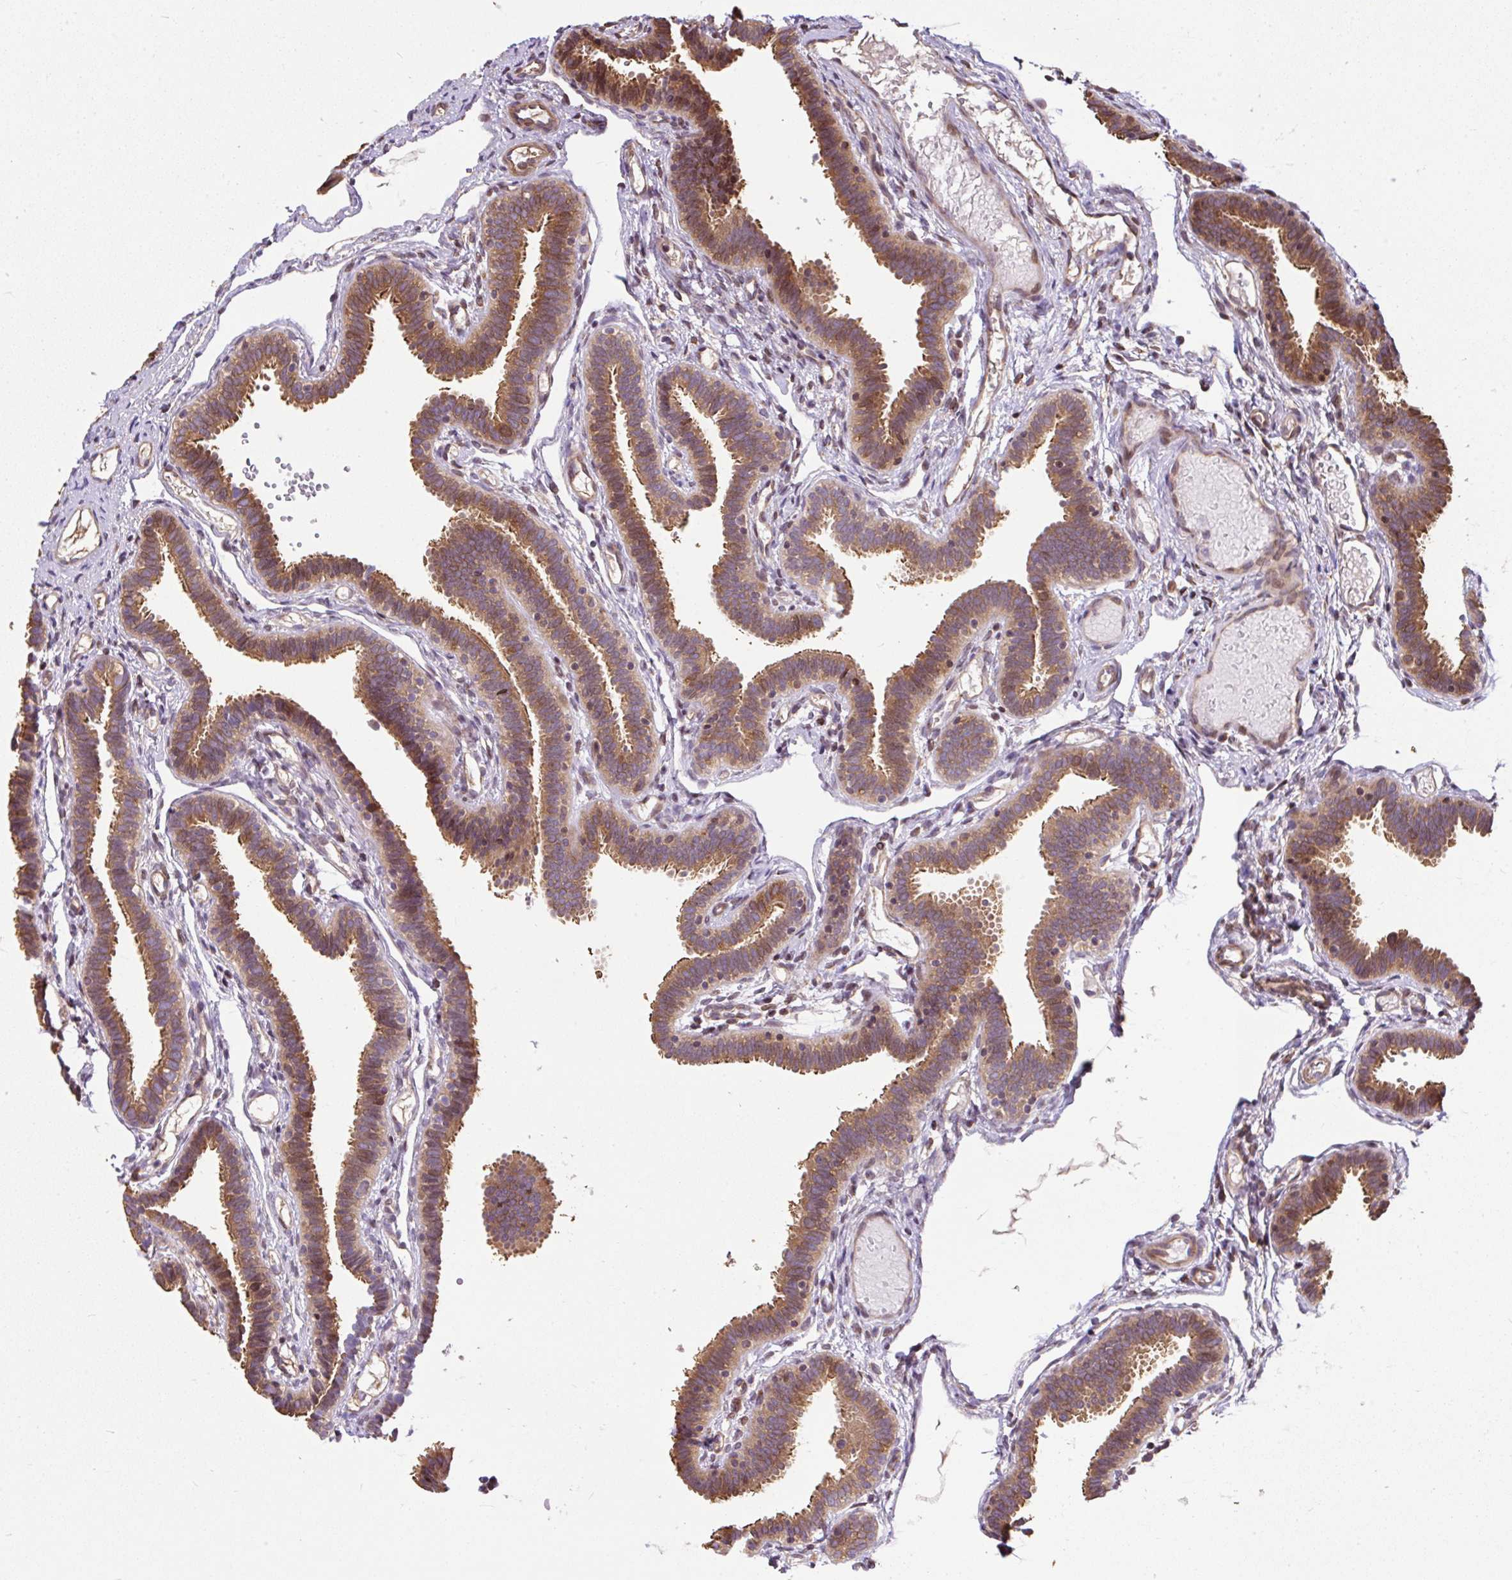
{"staining": {"intensity": "moderate", "quantity": ">75%", "location": "cytoplasmic/membranous"}, "tissue": "fallopian tube", "cell_type": "Glandular cells", "image_type": "normal", "snomed": [{"axis": "morphology", "description": "Normal tissue, NOS"}, {"axis": "topography", "description": "Fallopian tube"}], "caption": "About >75% of glandular cells in unremarkable fallopian tube reveal moderate cytoplasmic/membranous protein positivity as visualized by brown immunohistochemical staining.", "gene": "FIGNL1", "patient": {"sex": "female", "age": 37}}